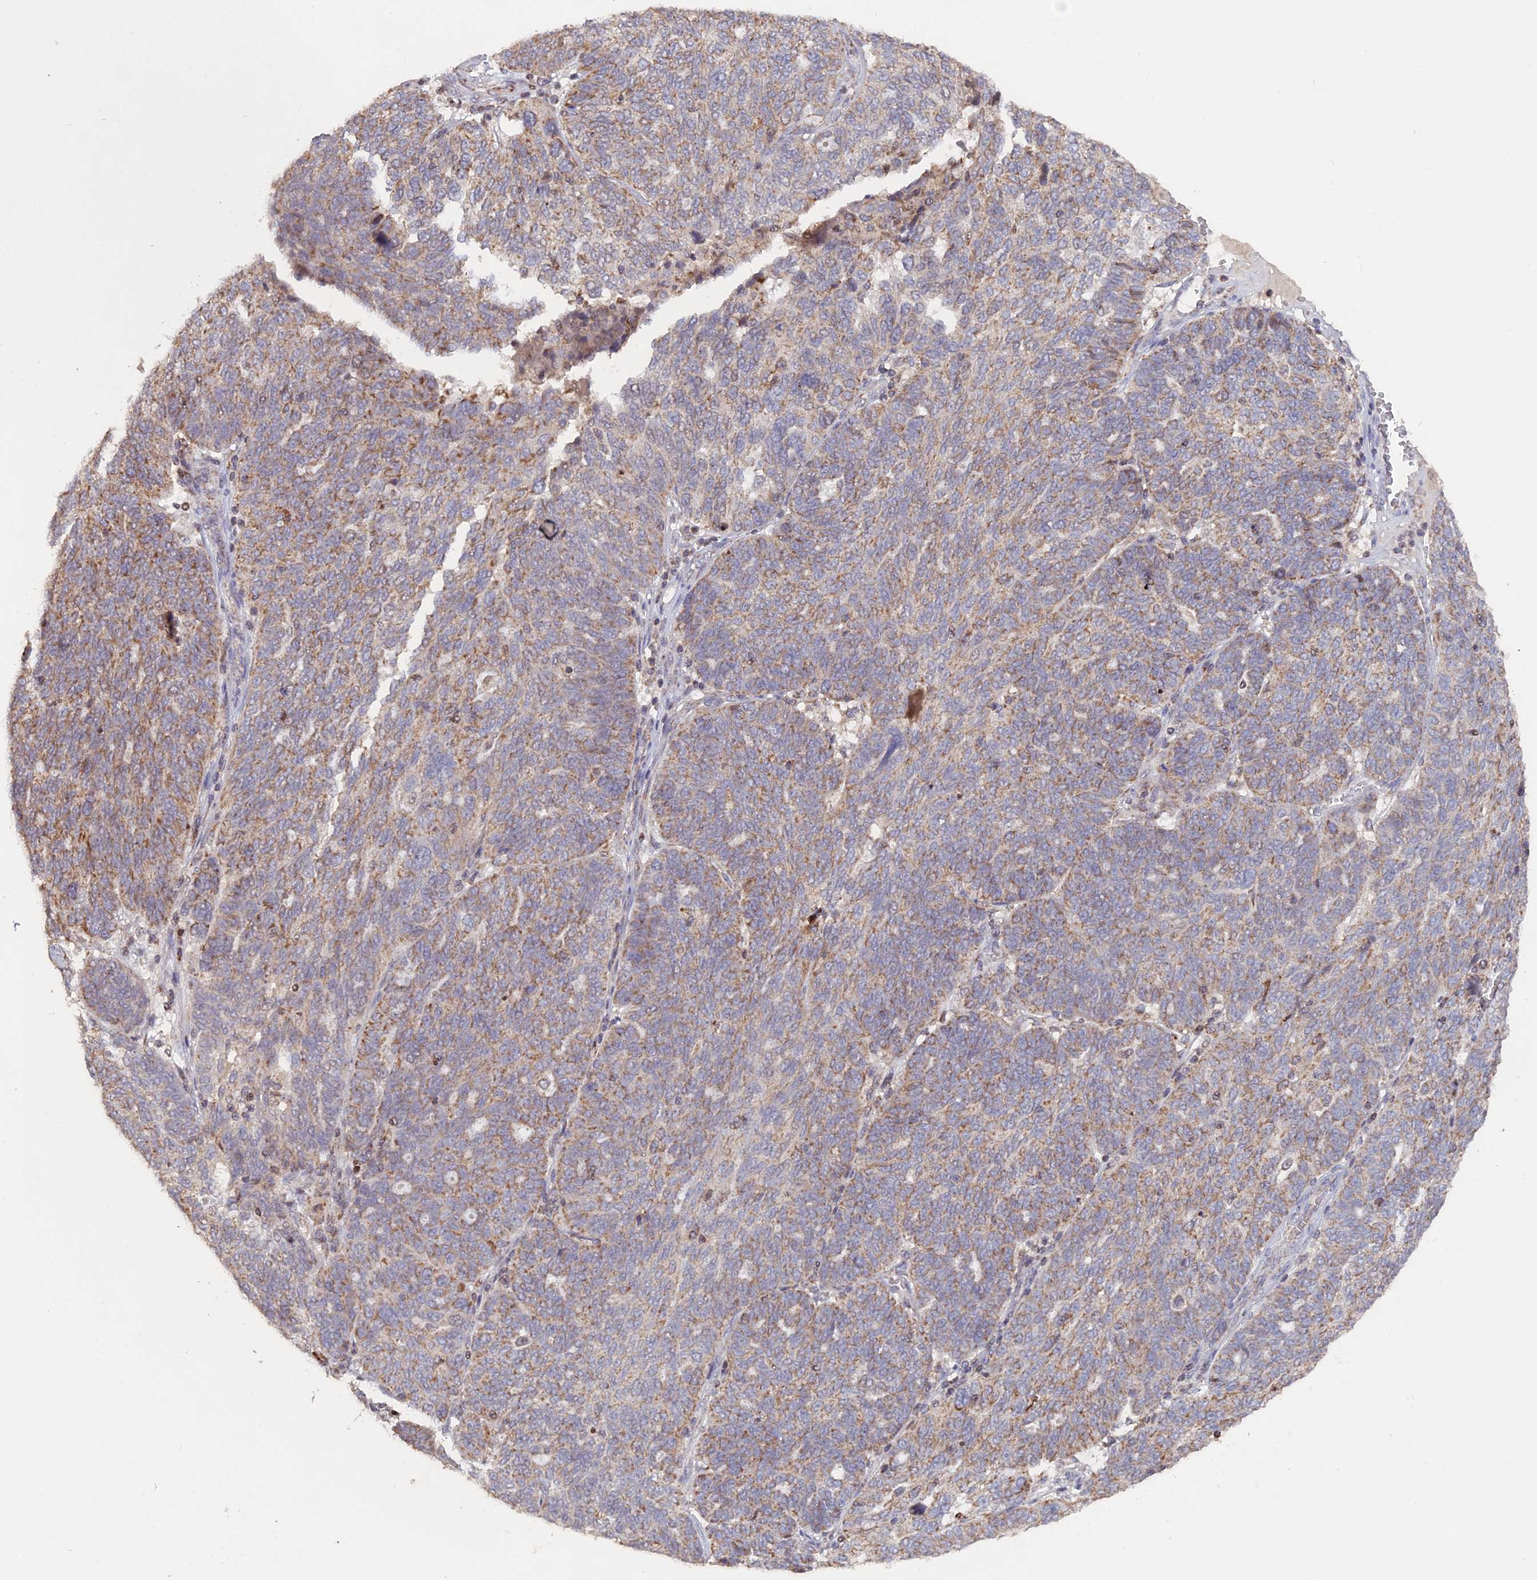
{"staining": {"intensity": "weak", "quantity": "25%-75%", "location": "cytoplasmic/membranous"}, "tissue": "ovarian cancer", "cell_type": "Tumor cells", "image_type": "cancer", "snomed": [{"axis": "morphology", "description": "Cystadenocarcinoma, serous, NOS"}, {"axis": "topography", "description": "Ovary"}], "caption": "The immunohistochemical stain highlights weak cytoplasmic/membranous expression in tumor cells of serous cystadenocarcinoma (ovarian) tissue.", "gene": "MPV17L", "patient": {"sex": "female", "age": 59}}